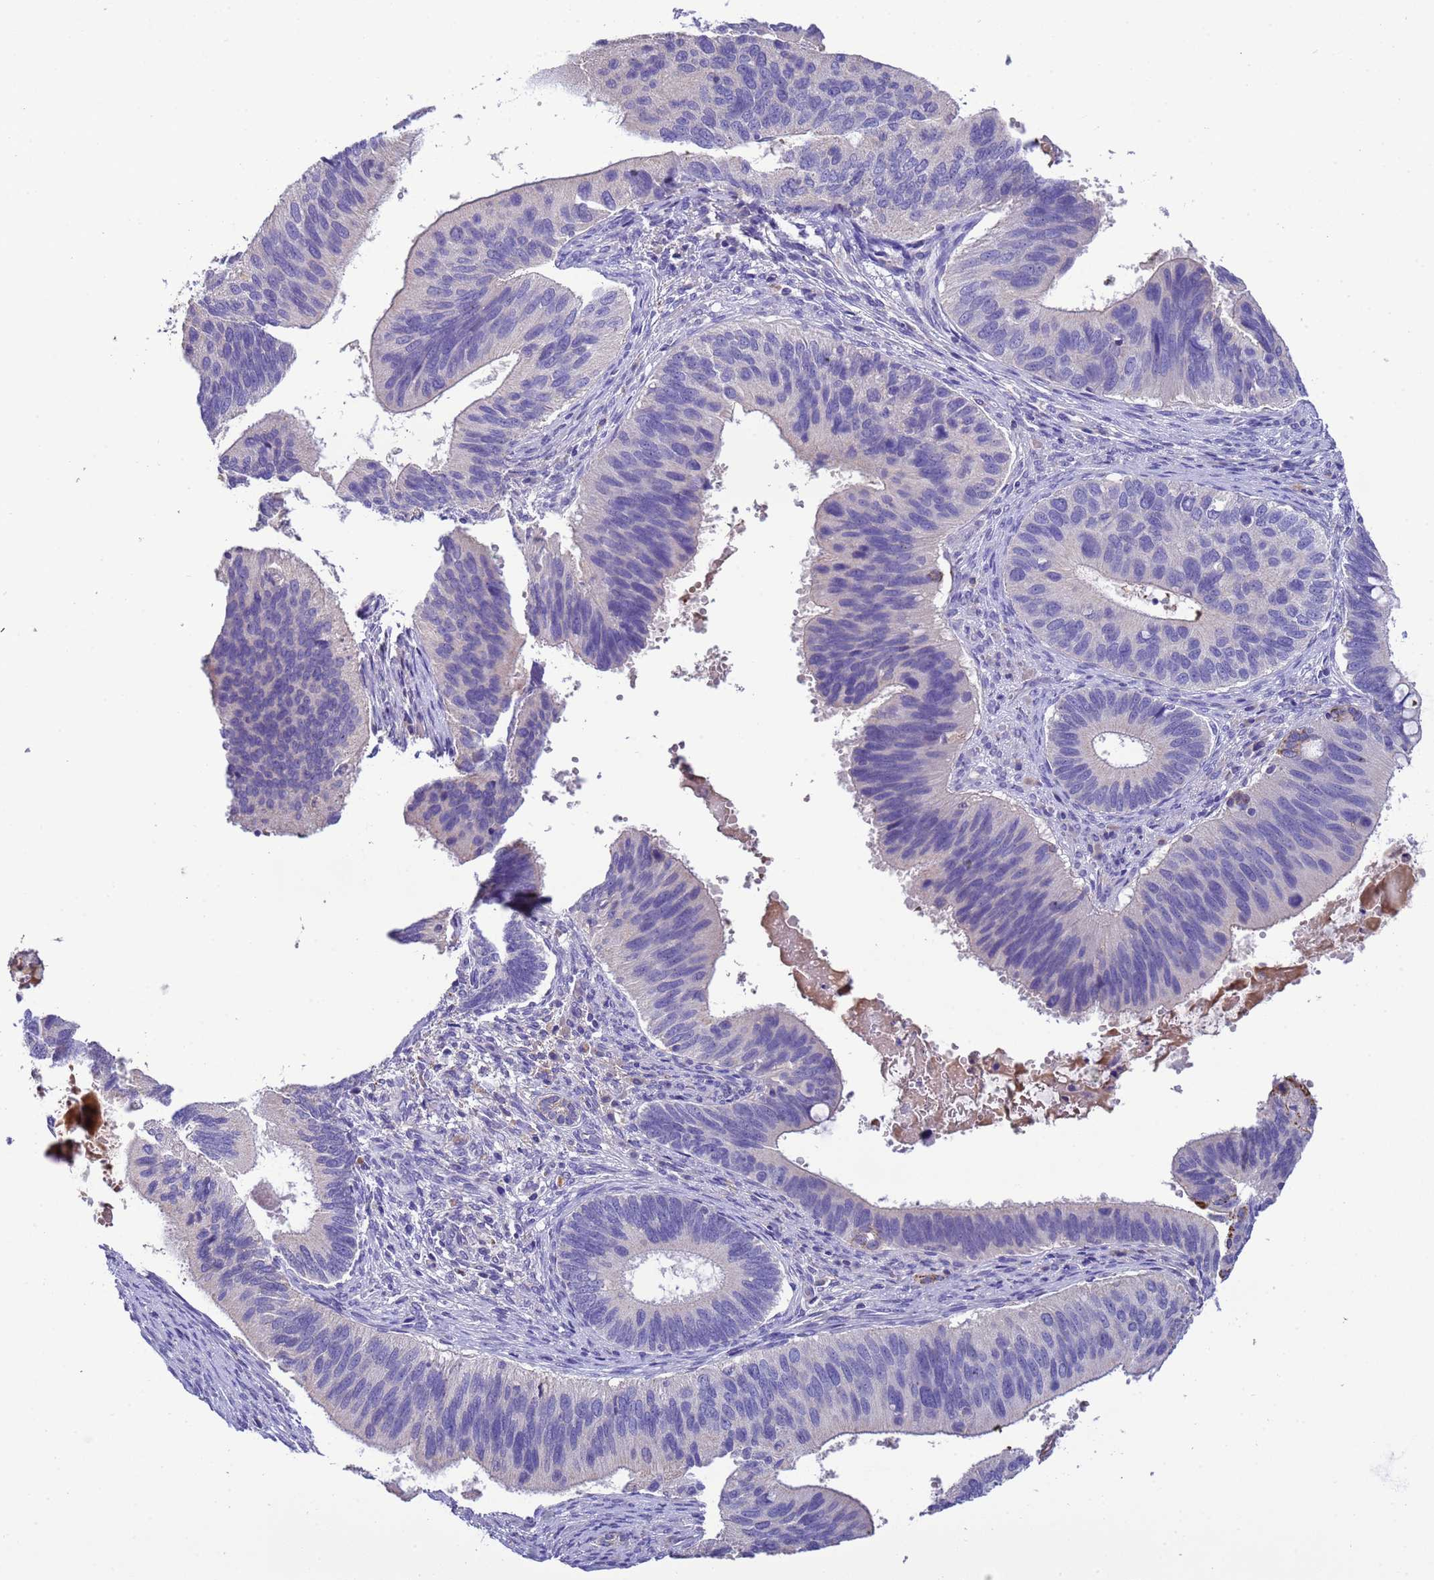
{"staining": {"intensity": "negative", "quantity": "none", "location": "none"}, "tissue": "cervical cancer", "cell_type": "Tumor cells", "image_type": "cancer", "snomed": [{"axis": "morphology", "description": "Adenocarcinoma, NOS"}, {"axis": "topography", "description": "Cervix"}], "caption": "Tumor cells show no significant expression in cervical adenocarcinoma.", "gene": "SLC24A3", "patient": {"sex": "female", "age": 42}}